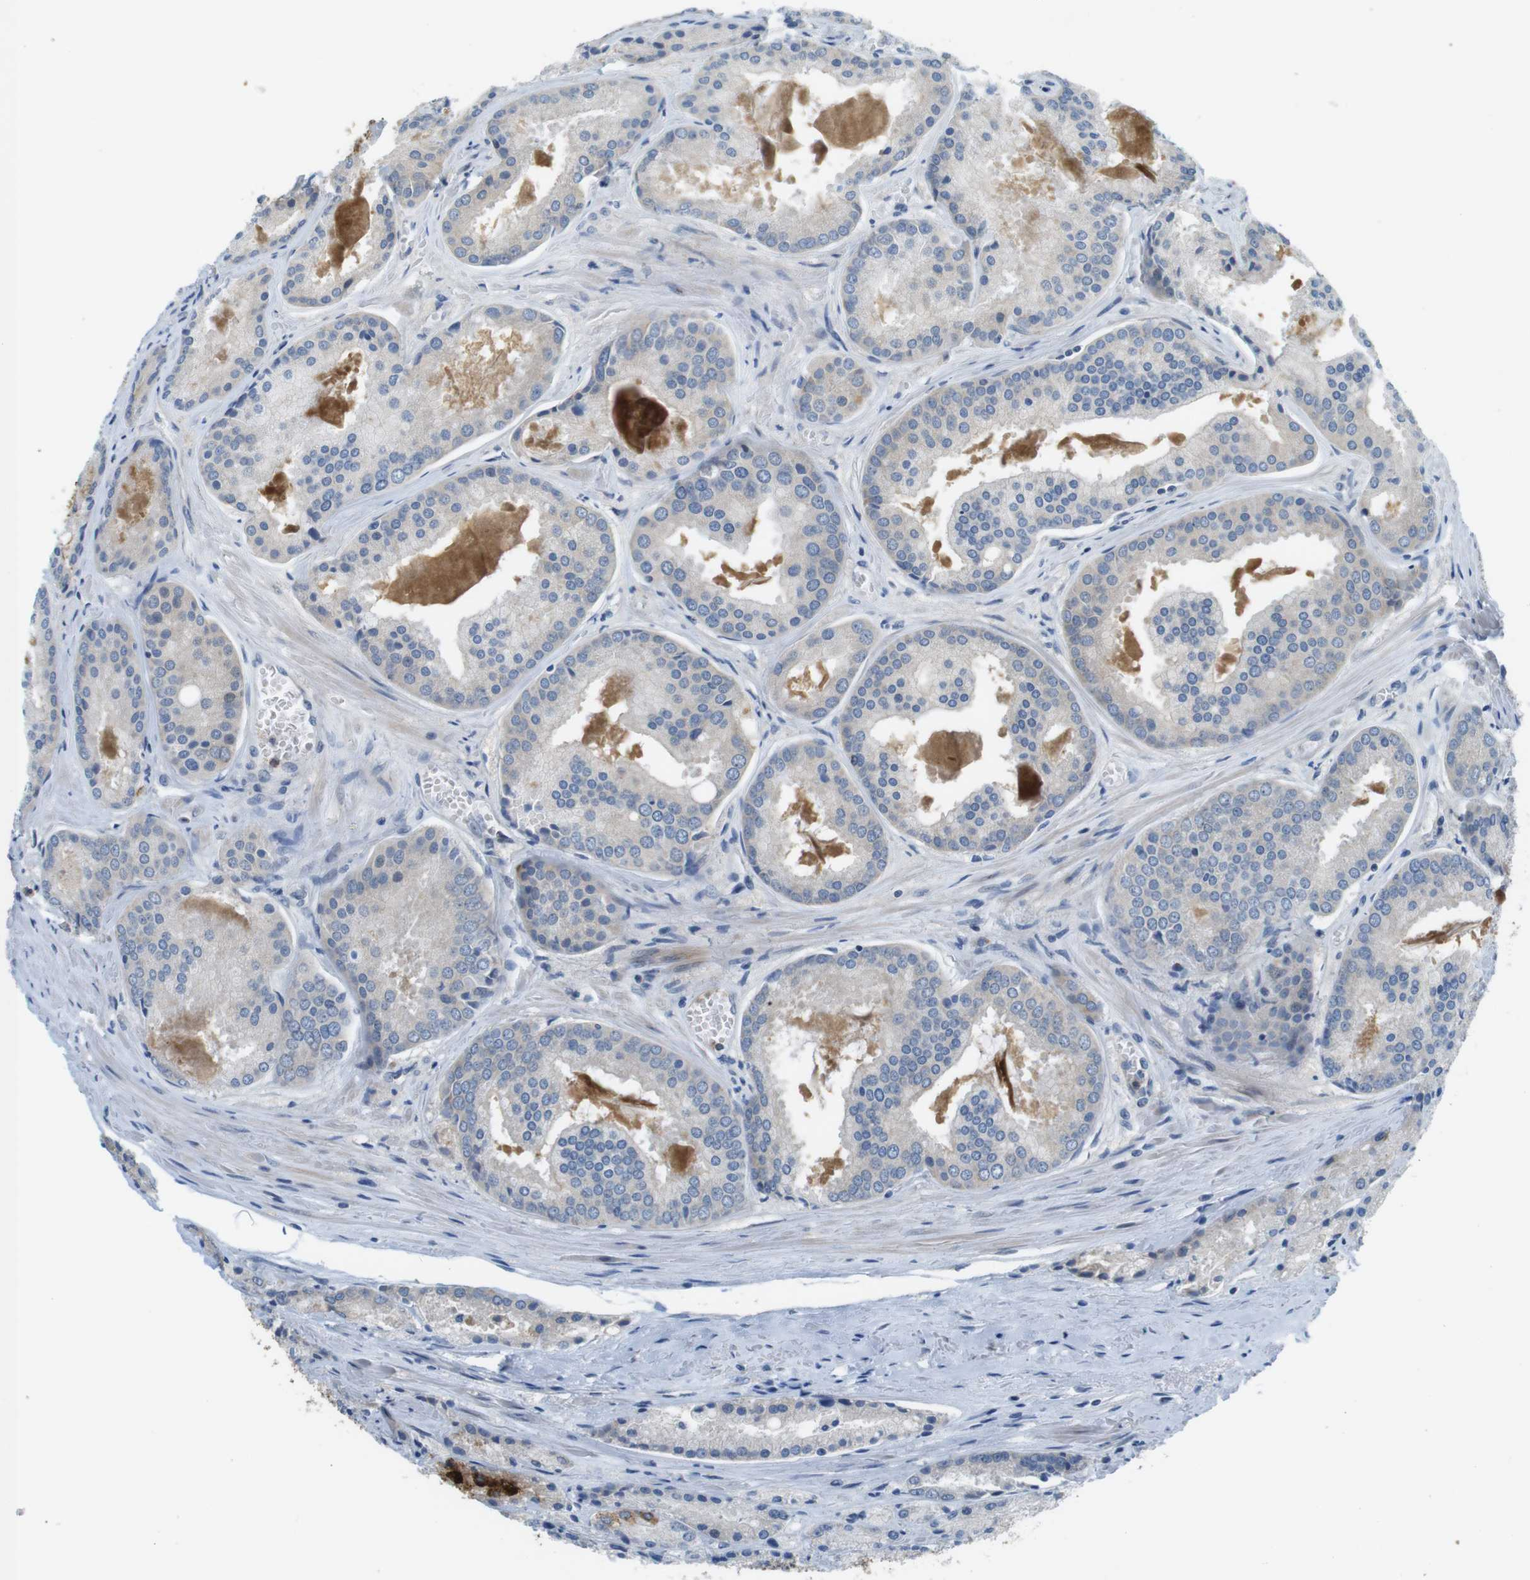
{"staining": {"intensity": "weak", "quantity": ">75%", "location": "cytoplasmic/membranous"}, "tissue": "prostate cancer", "cell_type": "Tumor cells", "image_type": "cancer", "snomed": [{"axis": "morphology", "description": "Adenocarcinoma, Low grade"}, {"axis": "topography", "description": "Prostate"}], "caption": "The immunohistochemical stain highlights weak cytoplasmic/membranous expression in tumor cells of low-grade adenocarcinoma (prostate) tissue.", "gene": "ZDHHC3", "patient": {"sex": "male", "age": 64}}